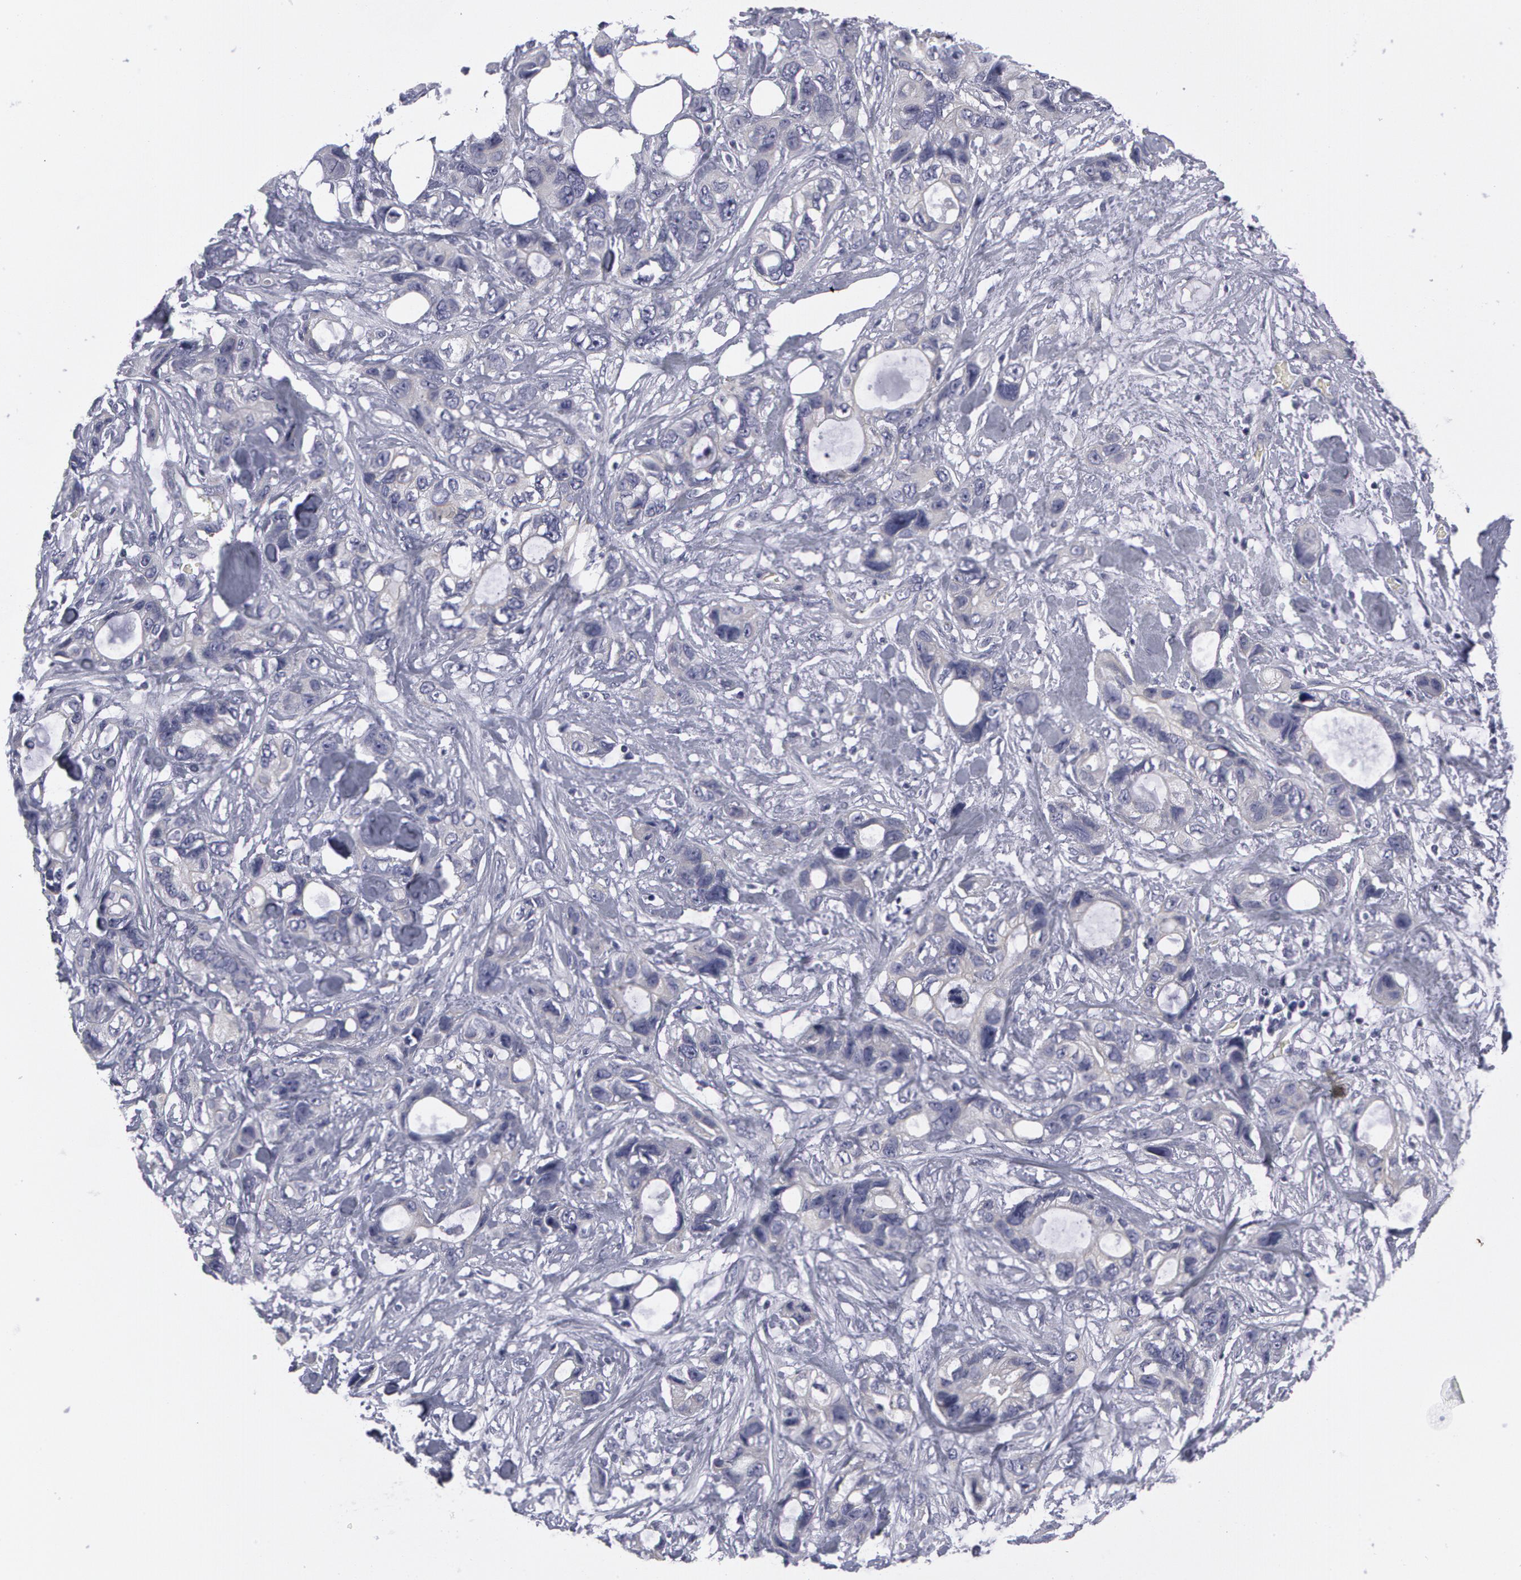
{"staining": {"intensity": "negative", "quantity": "none", "location": "none"}, "tissue": "stomach cancer", "cell_type": "Tumor cells", "image_type": "cancer", "snomed": [{"axis": "morphology", "description": "Adenocarcinoma, NOS"}, {"axis": "topography", "description": "Stomach, upper"}], "caption": "Image shows no significant protein staining in tumor cells of stomach cancer (adenocarcinoma). (Immunohistochemistry (ihc), brightfield microscopy, high magnification).", "gene": "SMC1B", "patient": {"sex": "male", "age": 47}}